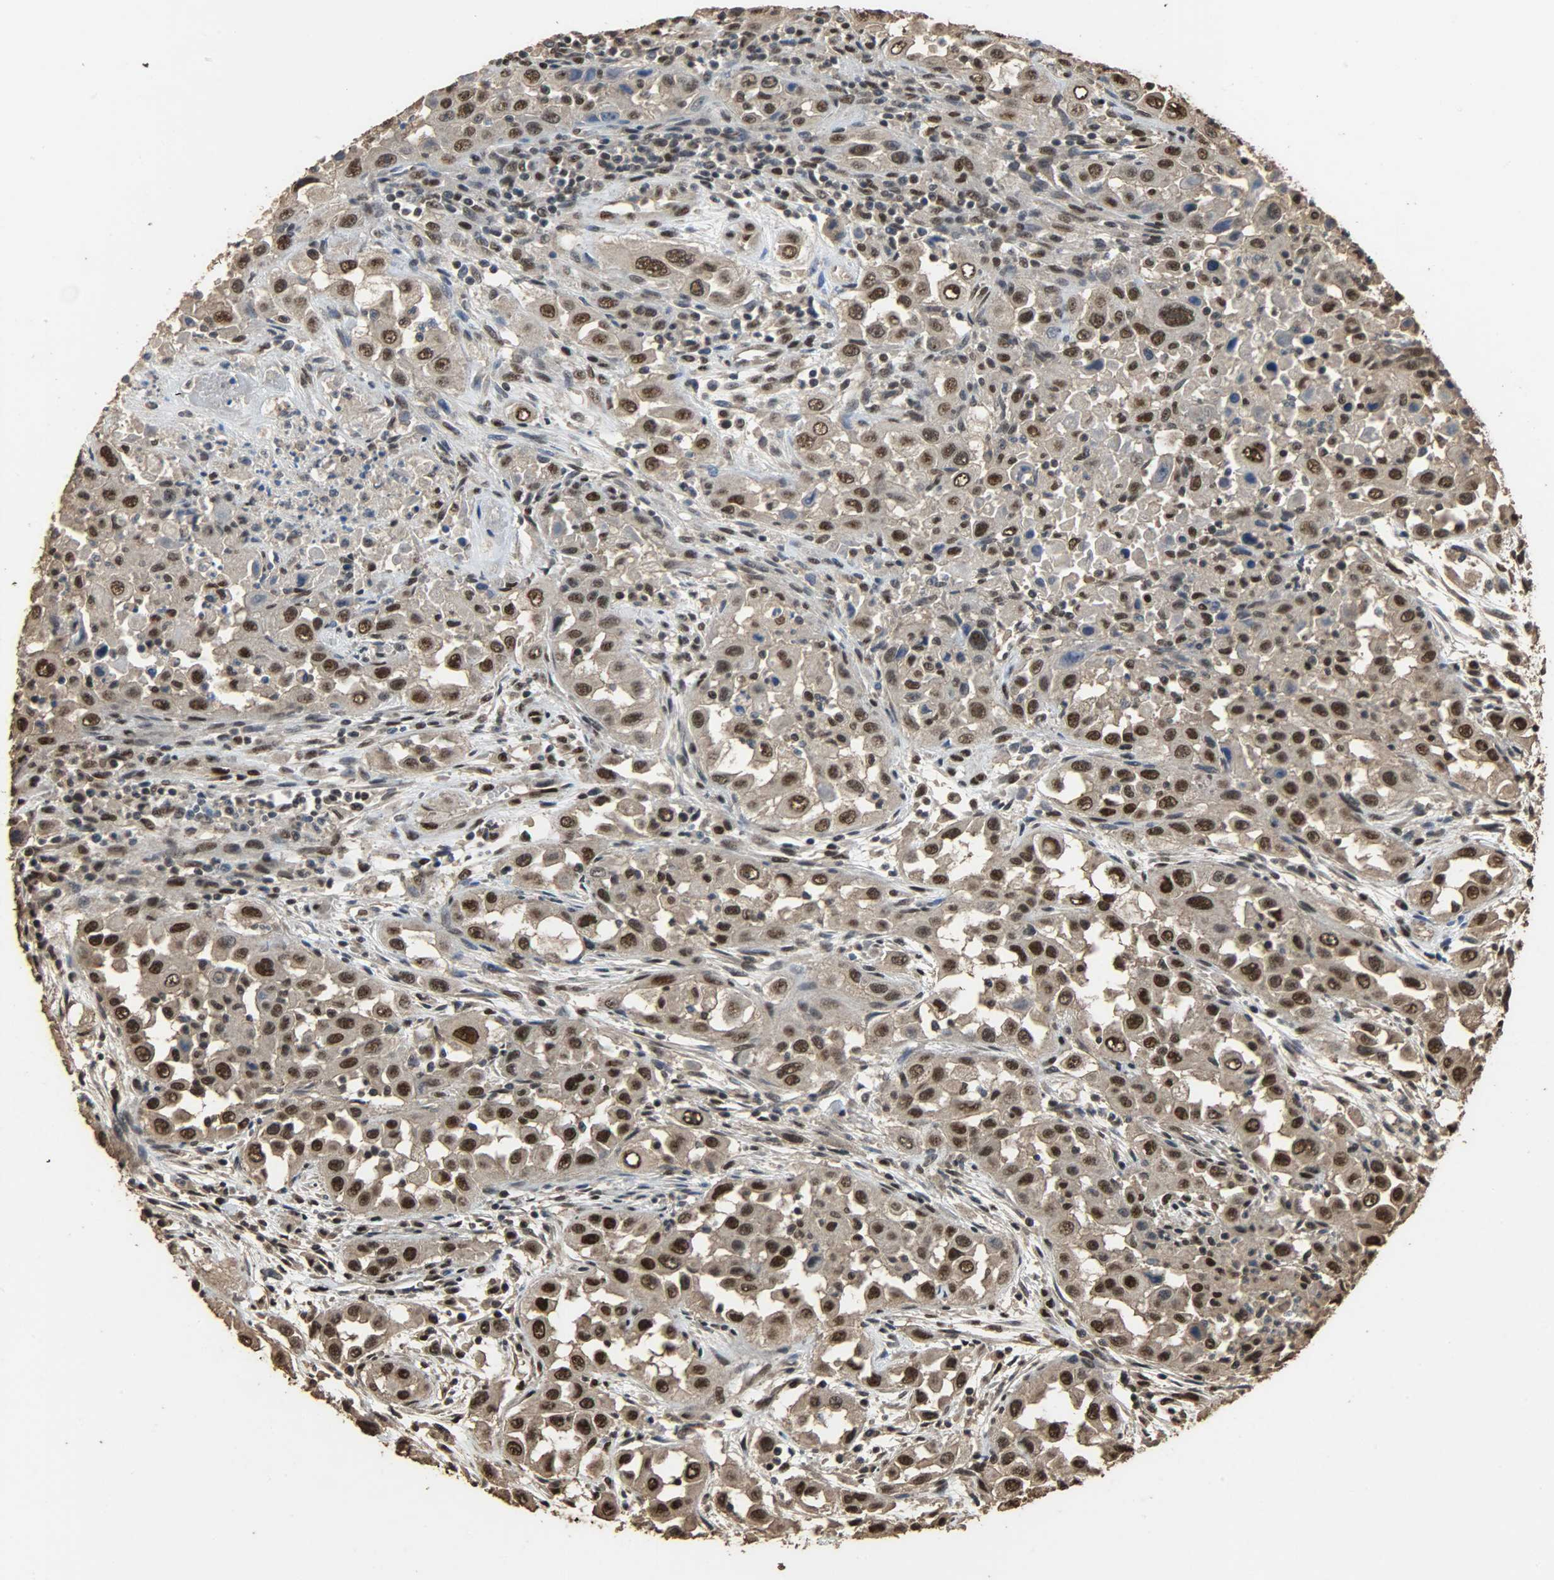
{"staining": {"intensity": "strong", "quantity": ">75%", "location": "cytoplasmic/membranous,nuclear"}, "tissue": "head and neck cancer", "cell_type": "Tumor cells", "image_type": "cancer", "snomed": [{"axis": "morphology", "description": "Carcinoma, NOS"}, {"axis": "topography", "description": "Head-Neck"}], "caption": "Approximately >75% of tumor cells in head and neck carcinoma display strong cytoplasmic/membranous and nuclear protein expression as visualized by brown immunohistochemical staining.", "gene": "CCNT2", "patient": {"sex": "male", "age": 87}}